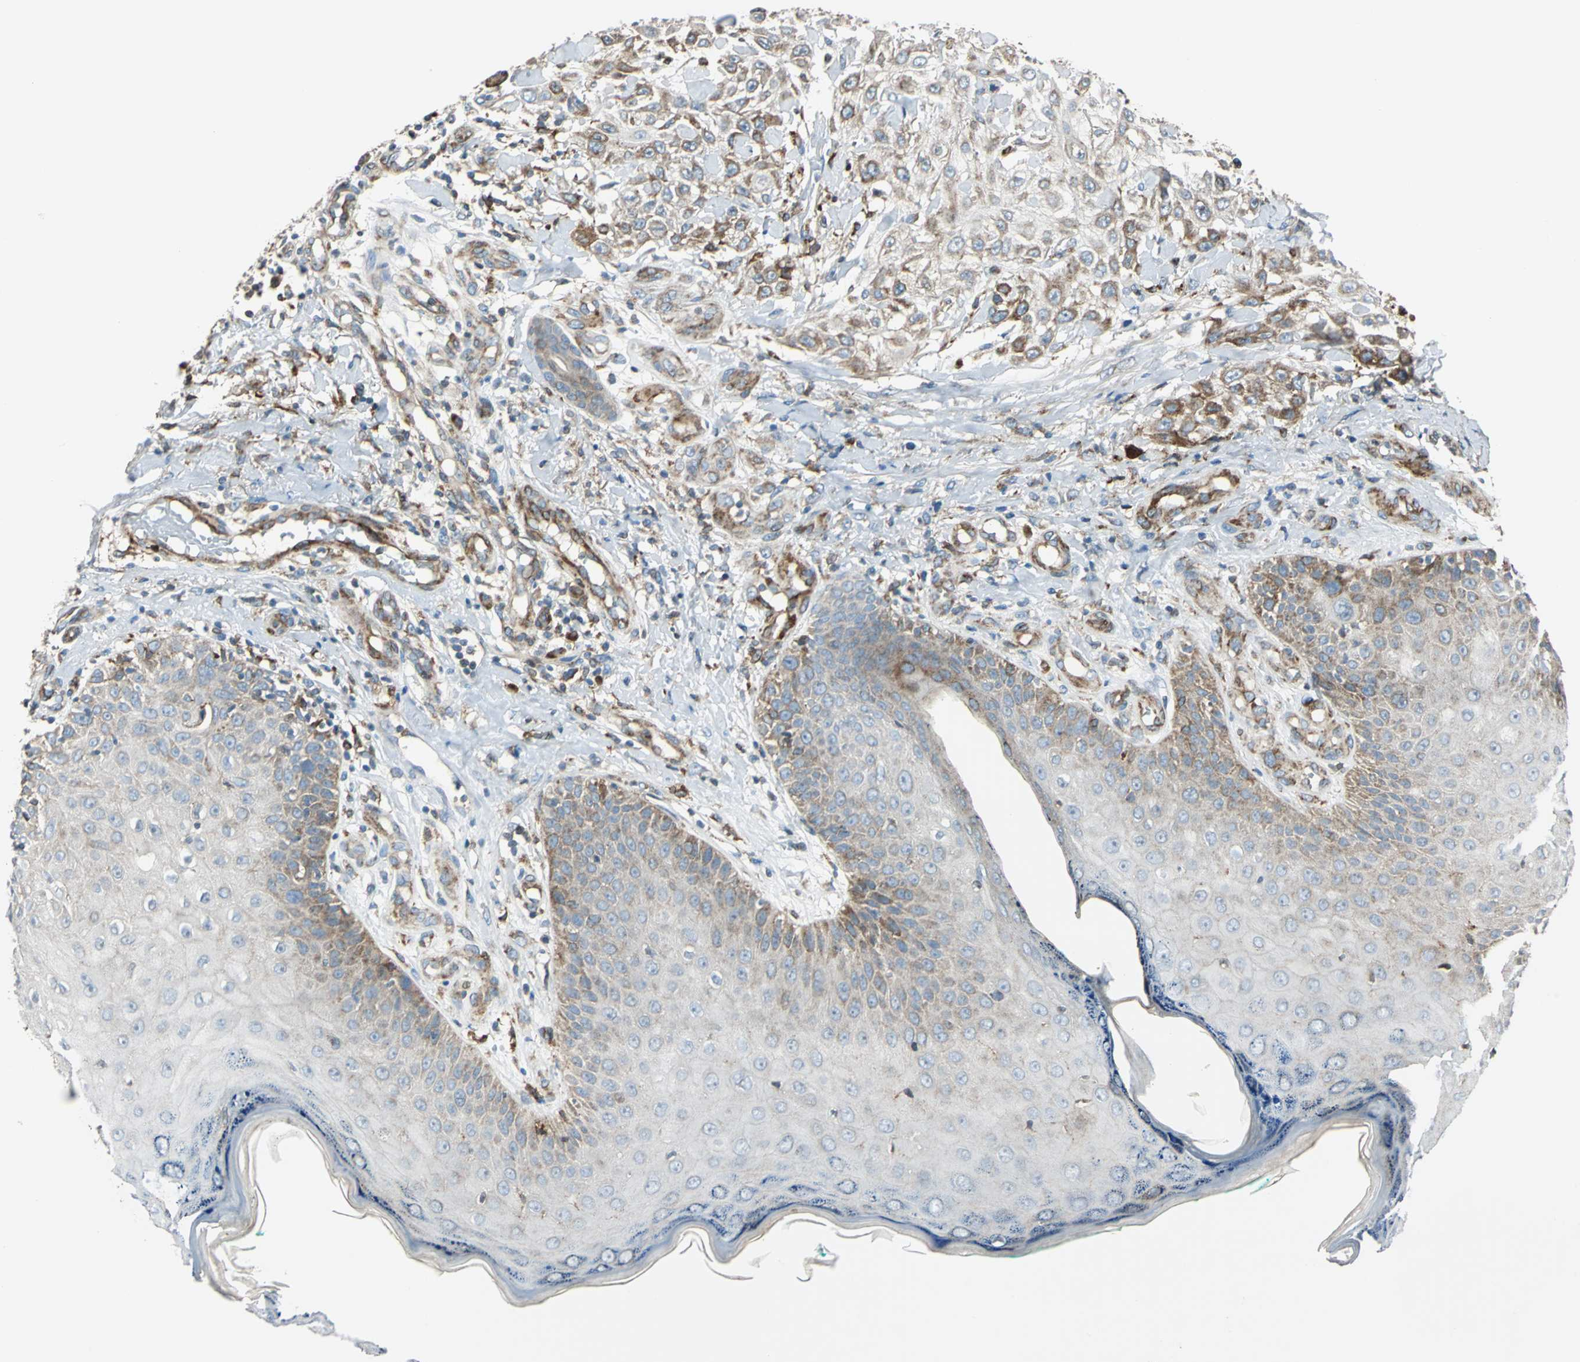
{"staining": {"intensity": "moderate", "quantity": ">75%", "location": "cytoplasmic/membranous"}, "tissue": "skin cancer", "cell_type": "Tumor cells", "image_type": "cancer", "snomed": [{"axis": "morphology", "description": "Squamous cell carcinoma, NOS"}, {"axis": "topography", "description": "Skin"}], "caption": "A histopathology image showing moderate cytoplasmic/membranous positivity in approximately >75% of tumor cells in skin cancer, as visualized by brown immunohistochemical staining.", "gene": "HTATIP2", "patient": {"sex": "female", "age": 42}}